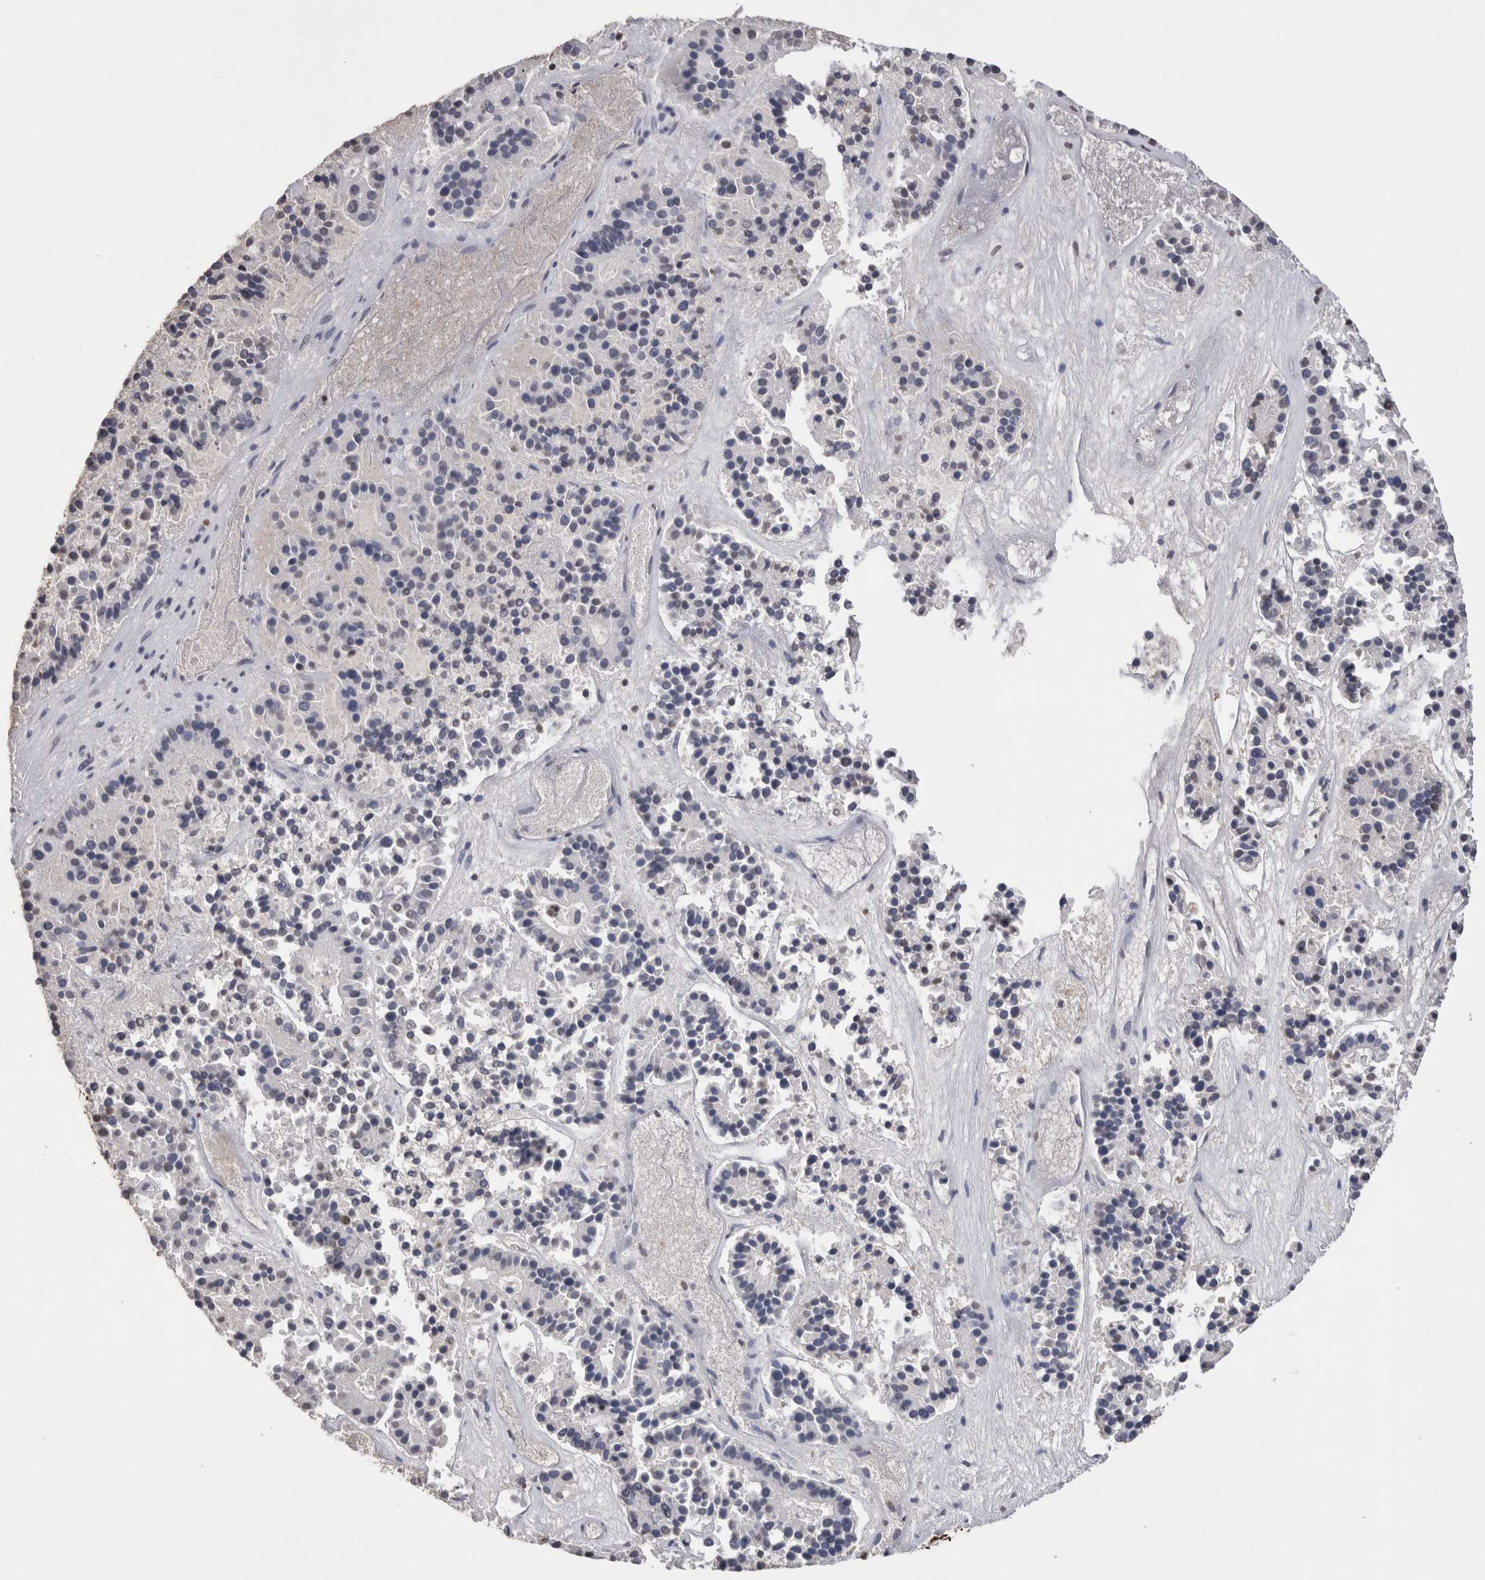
{"staining": {"intensity": "weak", "quantity": "<25%", "location": "nuclear"}, "tissue": "pancreatic cancer", "cell_type": "Tumor cells", "image_type": "cancer", "snomed": [{"axis": "morphology", "description": "Adenocarcinoma, NOS"}, {"axis": "topography", "description": "Pancreas"}], "caption": "Immunohistochemical staining of human pancreatic cancer shows no significant positivity in tumor cells.", "gene": "NTHL1", "patient": {"sex": "male", "age": 50}}